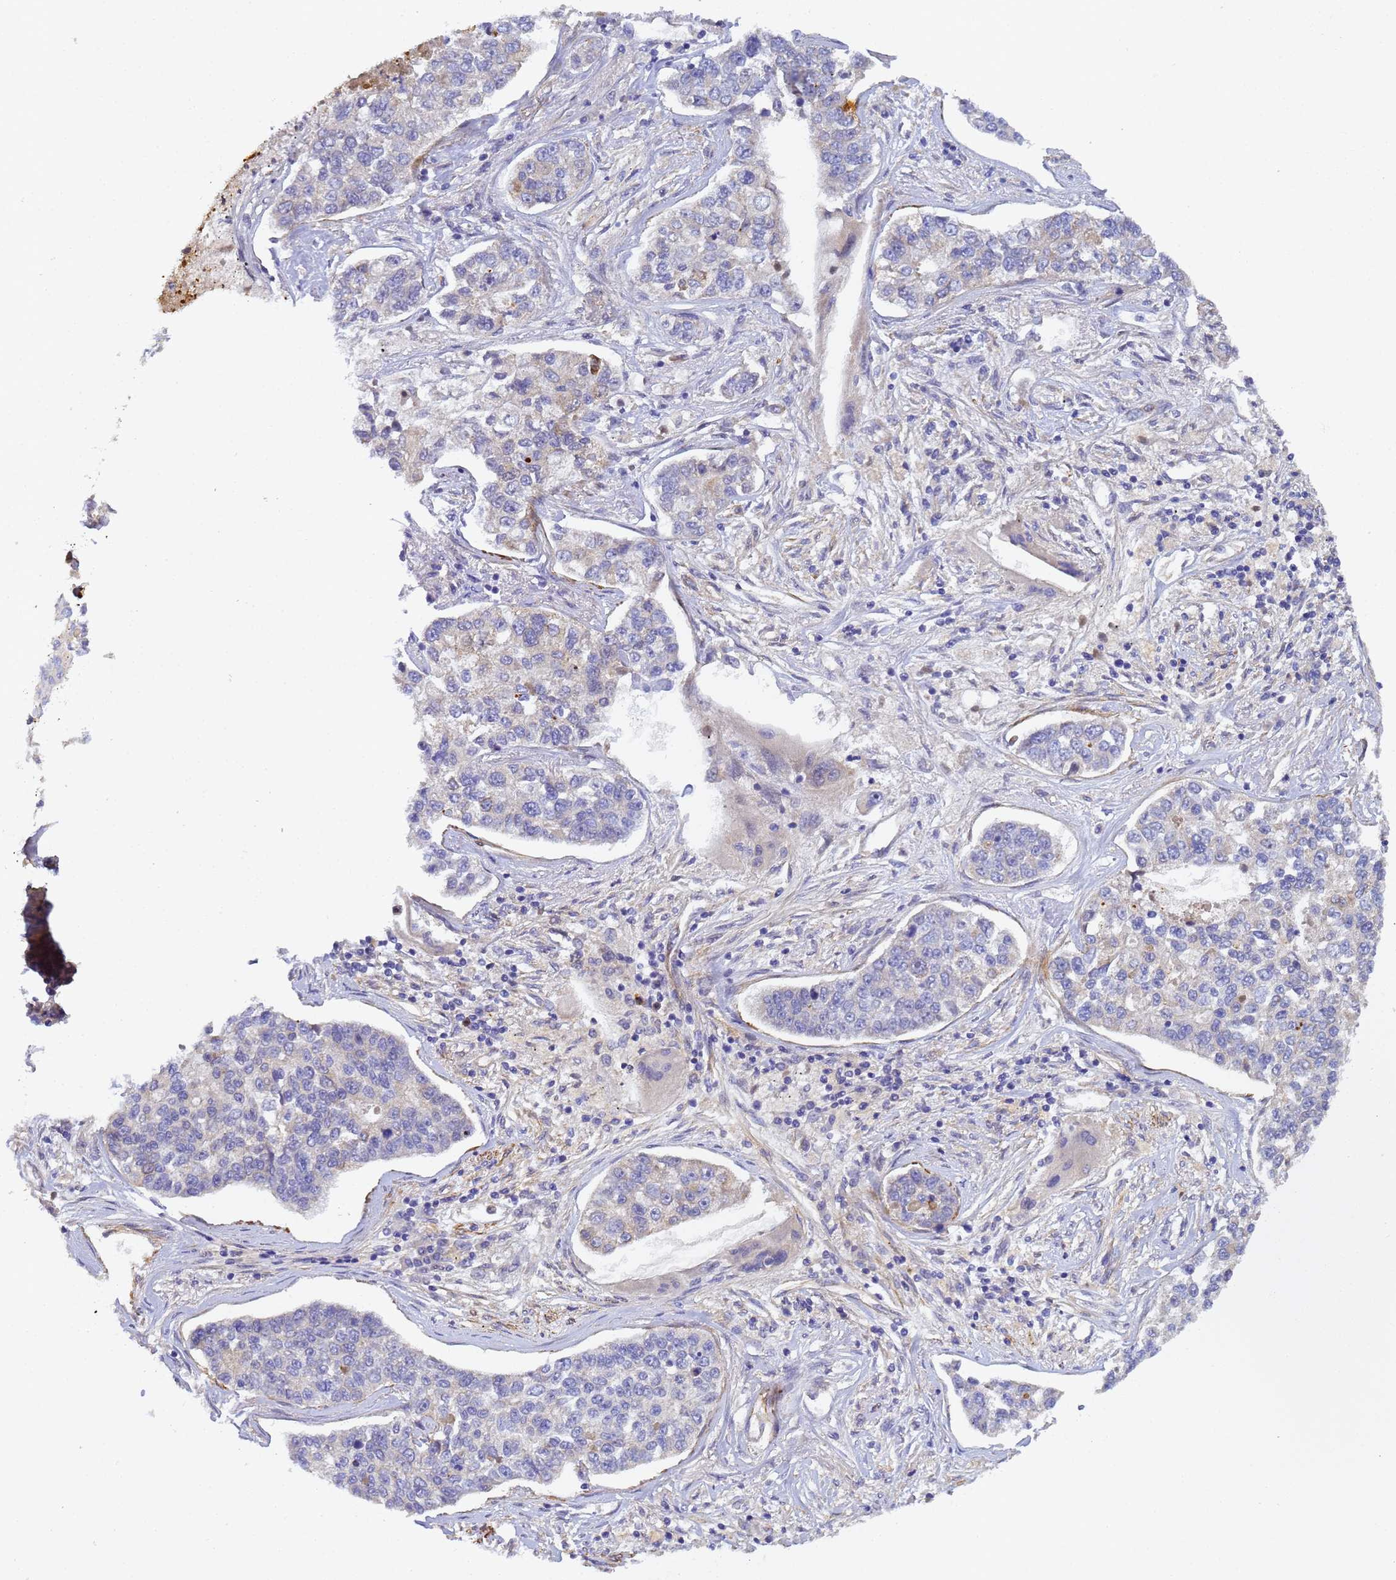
{"staining": {"intensity": "negative", "quantity": "none", "location": "none"}, "tissue": "lung cancer", "cell_type": "Tumor cells", "image_type": "cancer", "snomed": [{"axis": "morphology", "description": "Adenocarcinoma, NOS"}, {"axis": "topography", "description": "Lung"}], "caption": "A high-resolution image shows immunohistochemistry staining of adenocarcinoma (lung), which exhibits no significant positivity in tumor cells.", "gene": "RALGAPA2", "patient": {"sex": "male", "age": 49}}